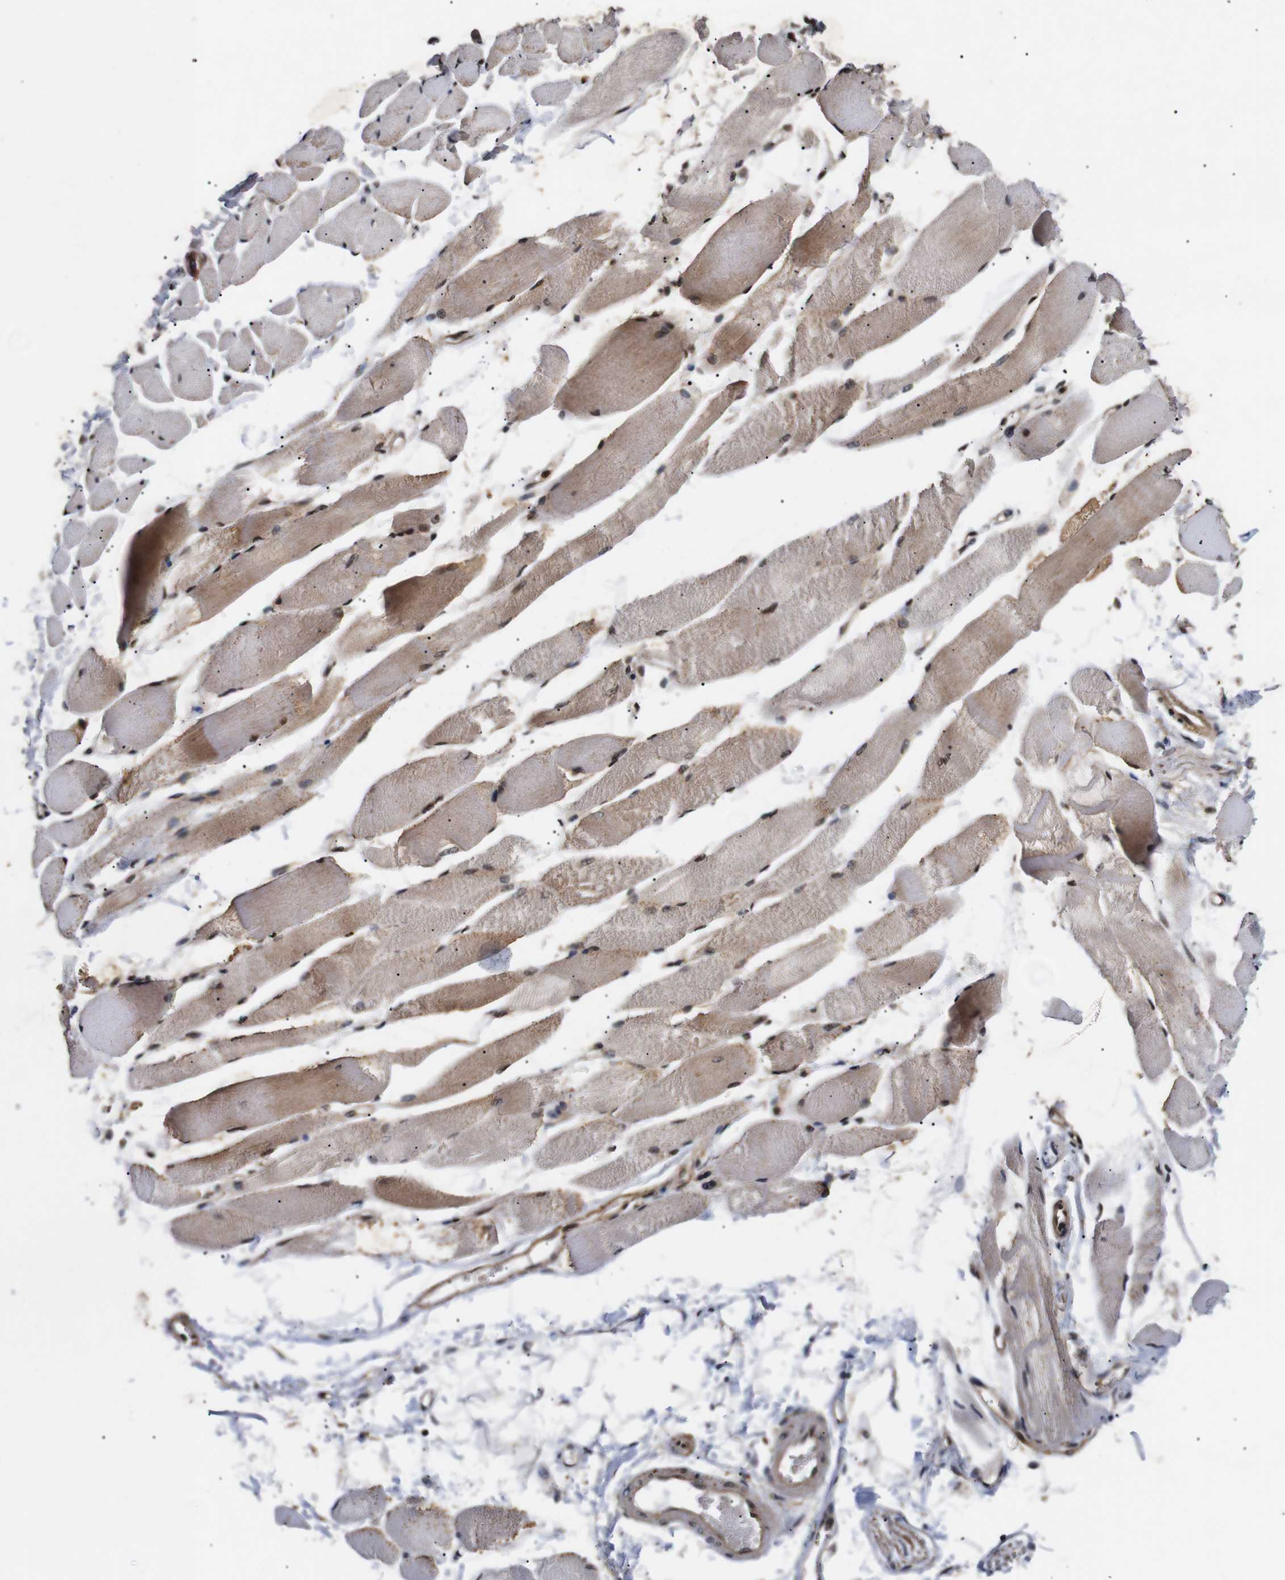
{"staining": {"intensity": "moderate", "quantity": ">75%", "location": "cytoplasmic/membranous,nuclear"}, "tissue": "skeletal muscle", "cell_type": "Myocytes", "image_type": "normal", "snomed": [{"axis": "morphology", "description": "Normal tissue, NOS"}, {"axis": "topography", "description": "Skeletal muscle"}, {"axis": "topography", "description": "Peripheral nerve tissue"}], "caption": "IHC photomicrograph of benign skeletal muscle: human skeletal muscle stained using immunohistochemistry (IHC) reveals medium levels of moderate protein expression localized specifically in the cytoplasmic/membranous,nuclear of myocytes, appearing as a cytoplasmic/membranous,nuclear brown color.", "gene": "KIF23", "patient": {"sex": "female", "age": 84}}